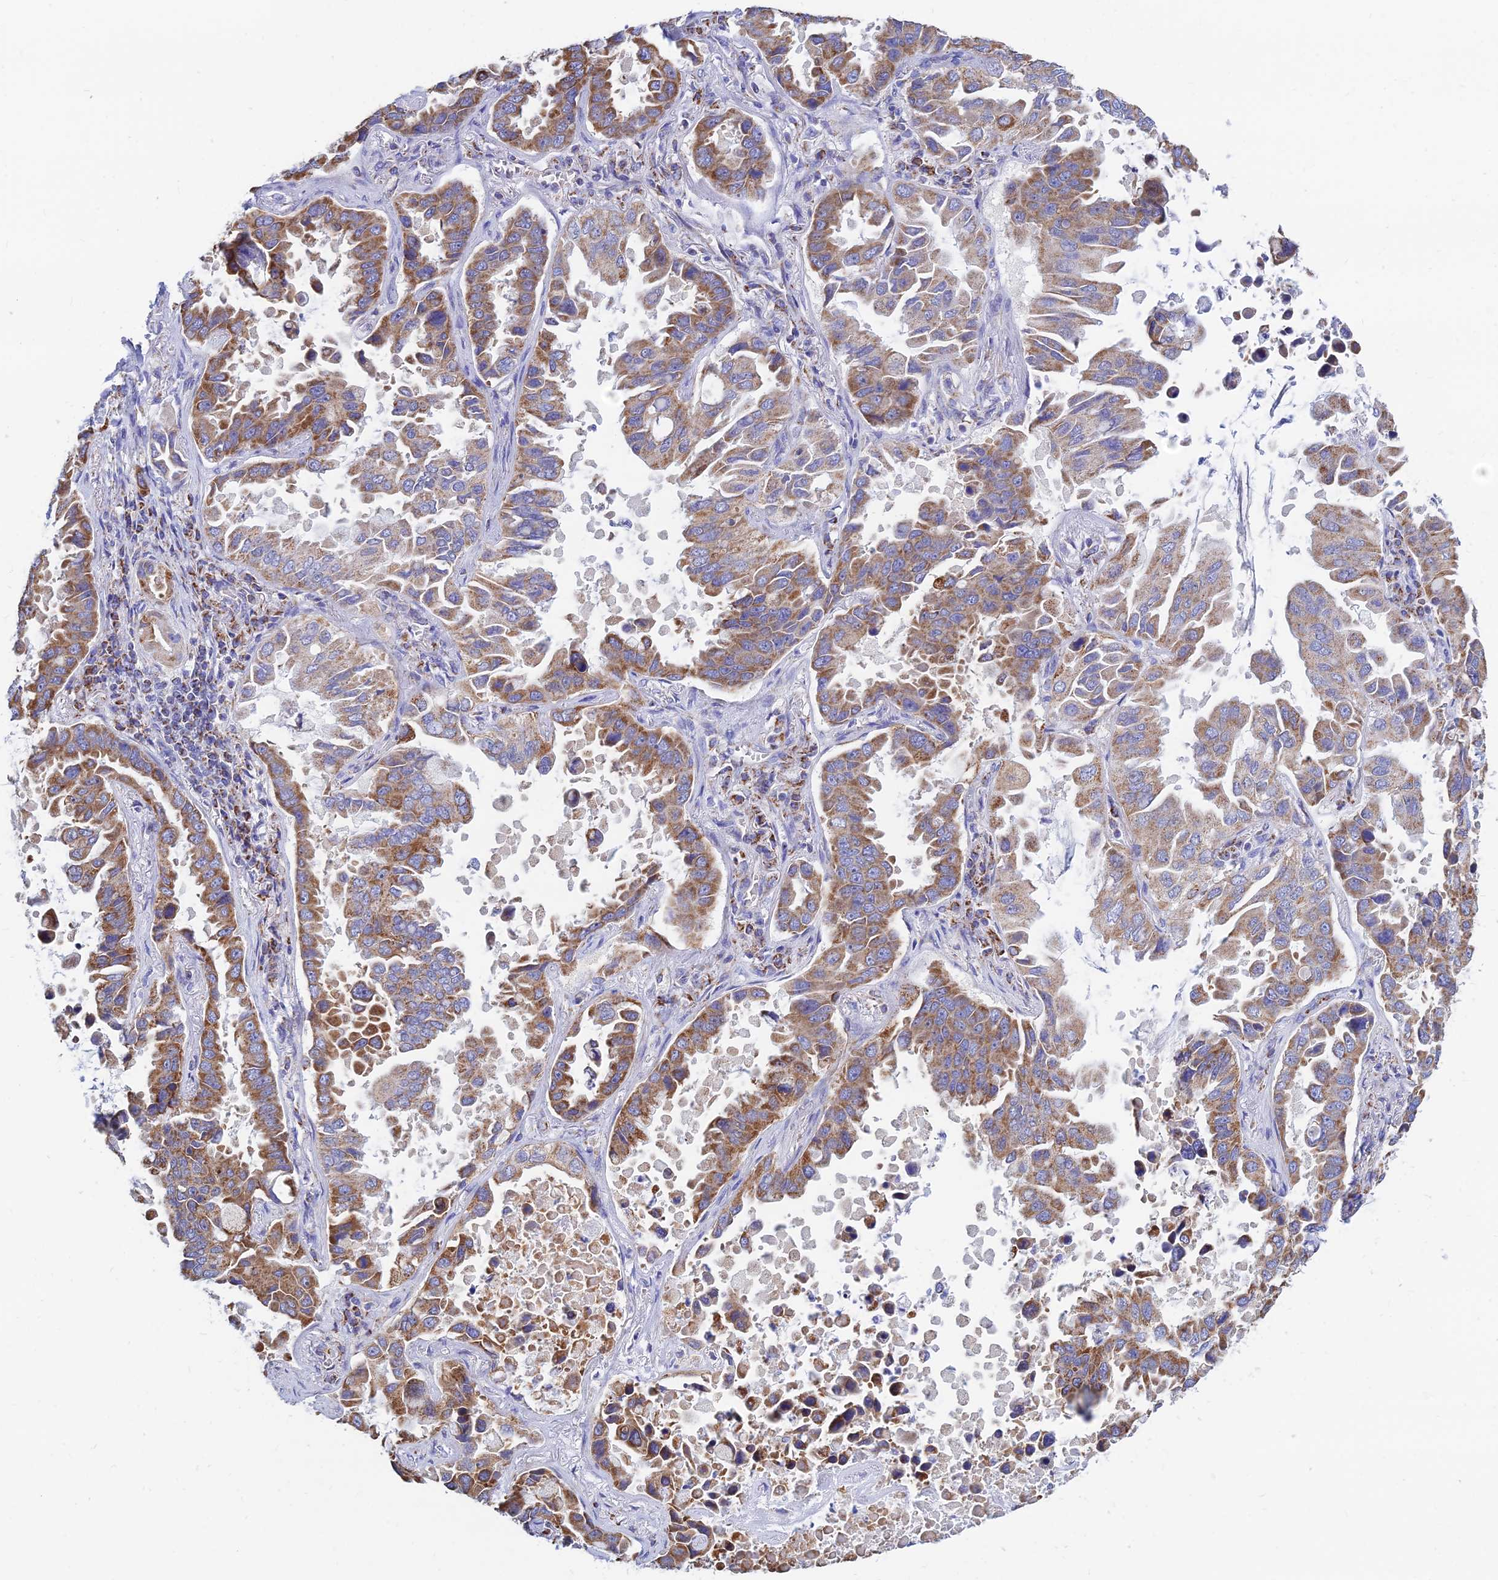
{"staining": {"intensity": "moderate", "quantity": ">75%", "location": "cytoplasmic/membranous"}, "tissue": "lung cancer", "cell_type": "Tumor cells", "image_type": "cancer", "snomed": [{"axis": "morphology", "description": "Adenocarcinoma, NOS"}, {"axis": "topography", "description": "Lung"}], "caption": "Lung cancer stained with immunohistochemistry reveals moderate cytoplasmic/membranous staining in about >75% of tumor cells.", "gene": "MGST1", "patient": {"sex": "male", "age": 64}}